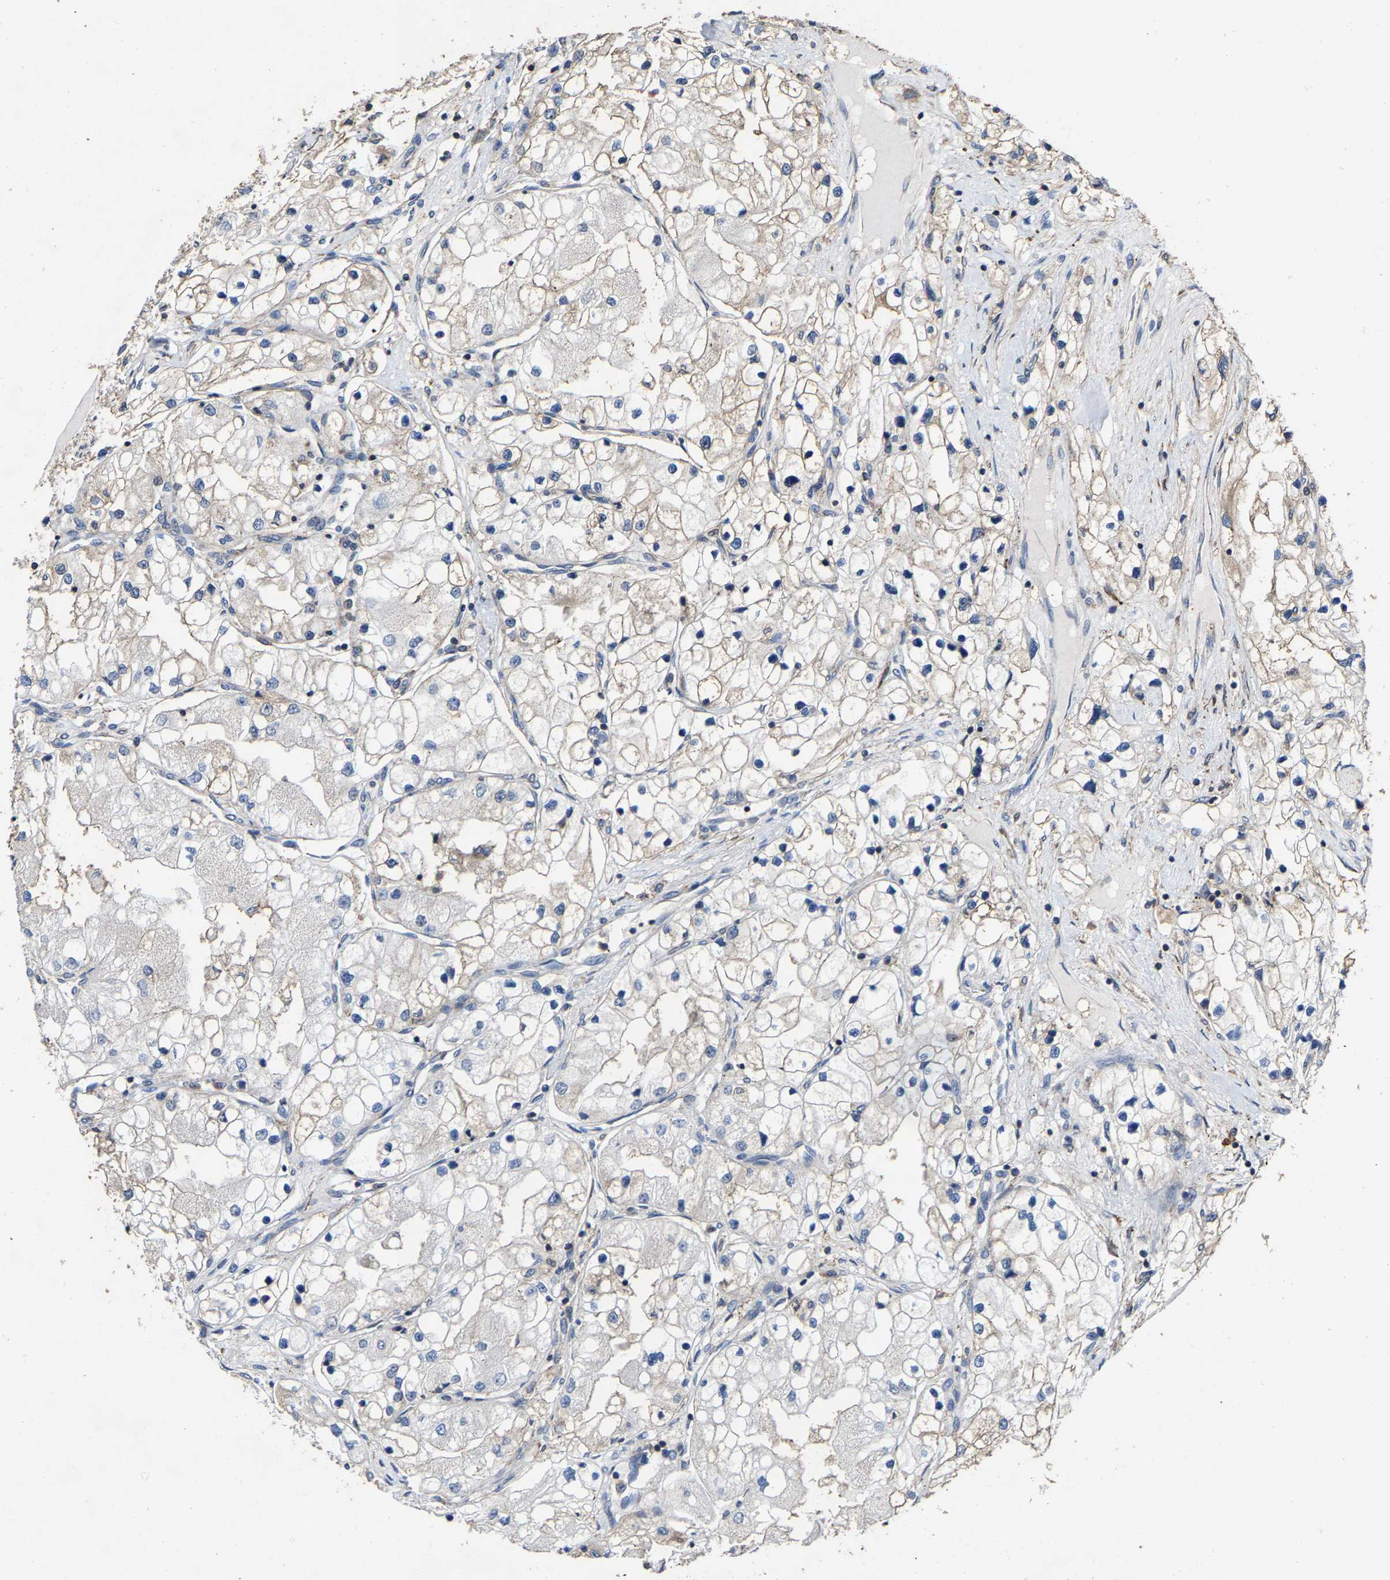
{"staining": {"intensity": "negative", "quantity": "none", "location": "none"}, "tissue": "renal cancer", "cell_type": "Tumor cells", "image_type": "cancer", "snomed": [{"axis": "morphology", "description": "Adenocarcinoma, NOS"}, {"axis": "topography", "description": "Kidney"}], "caption": "Tumor cells show no significant staining in renal cancer.", "gene": "FGD3", "patient": {"sex": "male", "age": 68}}